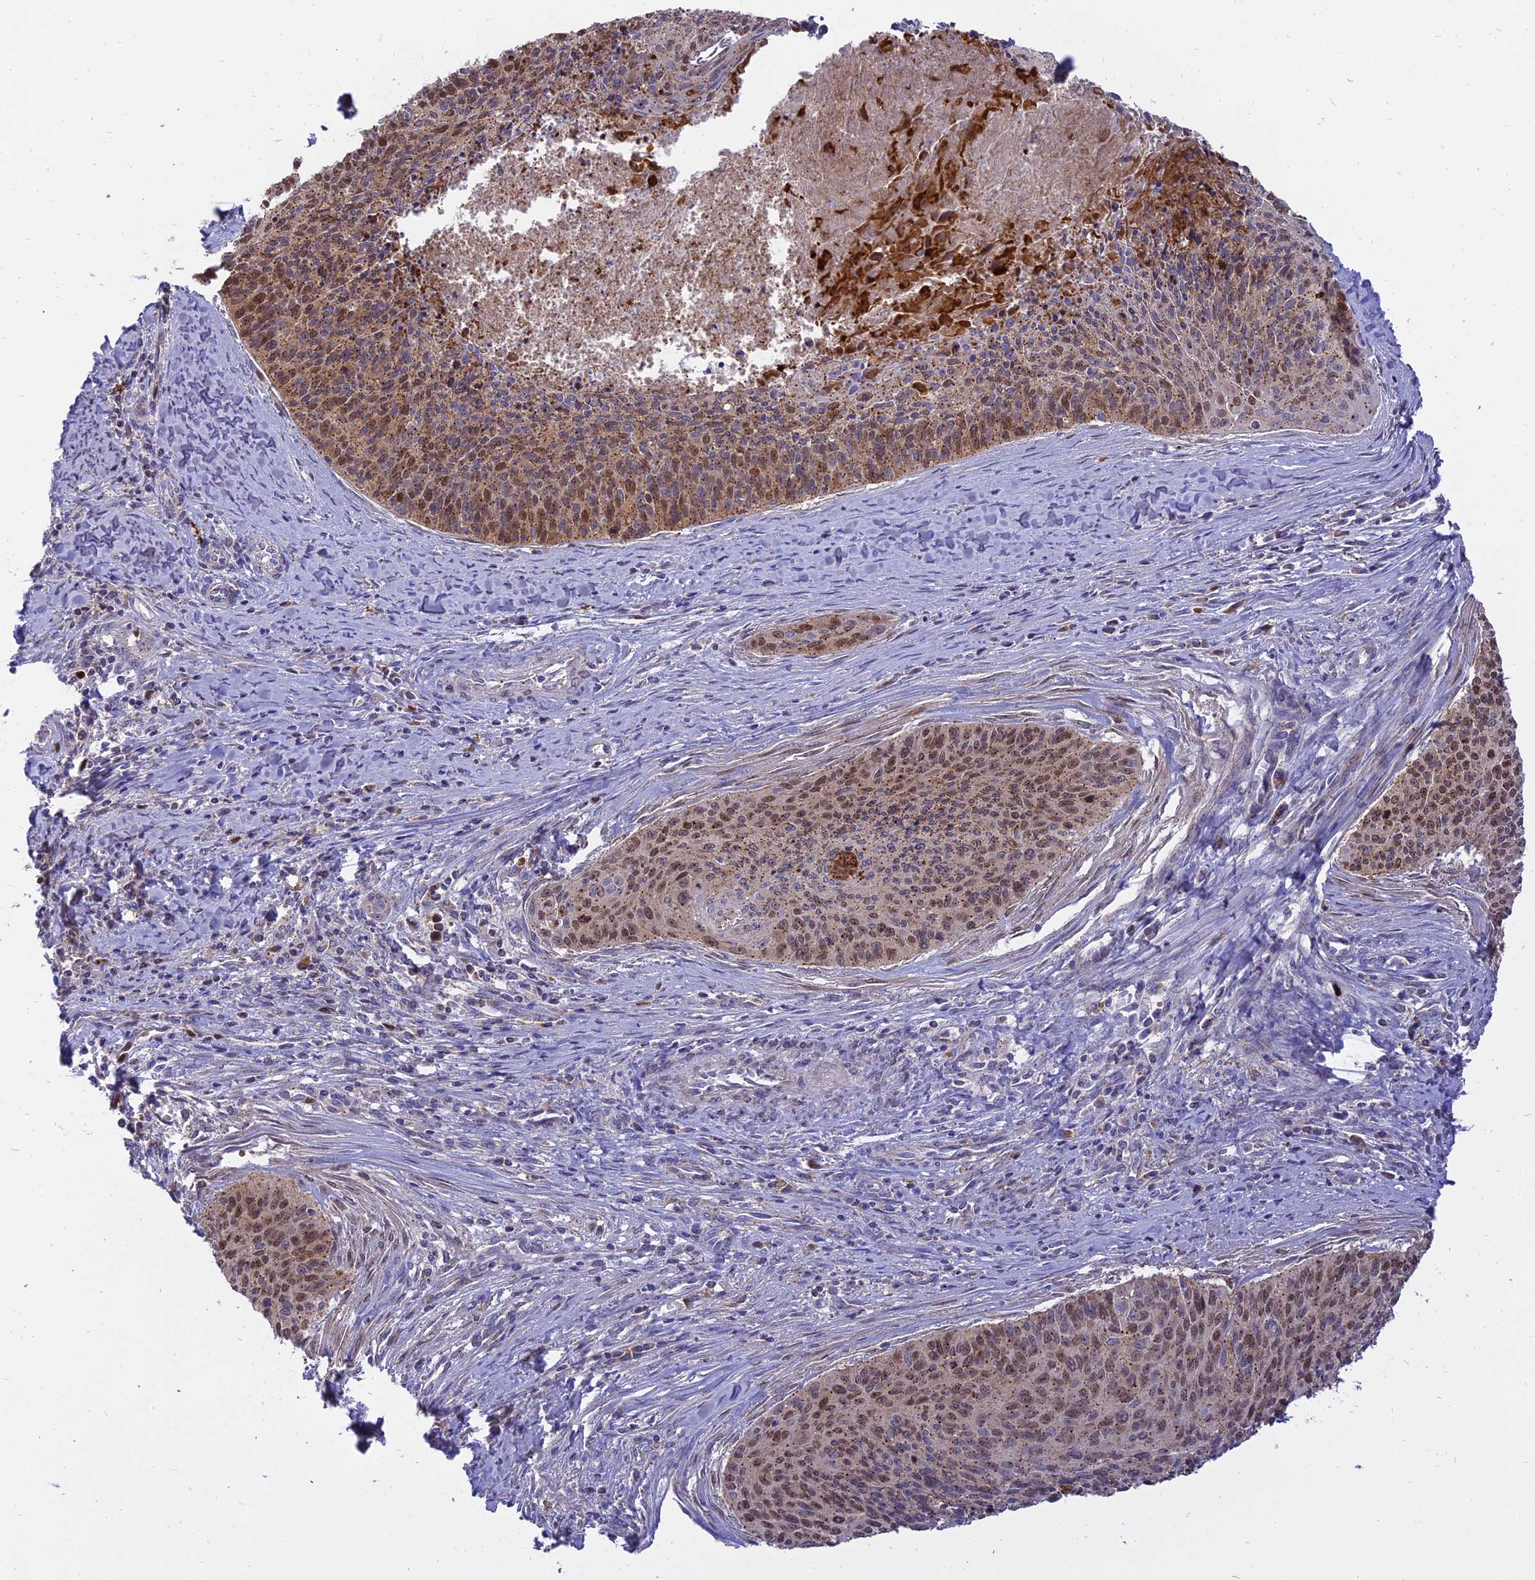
{"staining": {"intensity": "moderate", "quantity": "25%-75%", "location": "cytoplasmic/membranous,nuclear"}, "tissue": "cervical cancer", "cell_type": "Tumor cells", "image_type": "cancer", "snomed": [{"axis": "morphology", "description": "Squamous cell carcinoma, NOS"}, {"axis": "topography", "description": "Cervix"}], "caption": "Immunohistochemical staining of cervical cancer (squamous cell carcinoma) exhibits moderate cytoplasmic/membranous and nuclear protein positivity in approximately 25%-75% of tumor cells.", "gene": "CENPV", "patient": {"sex": "female", "age": 55}}